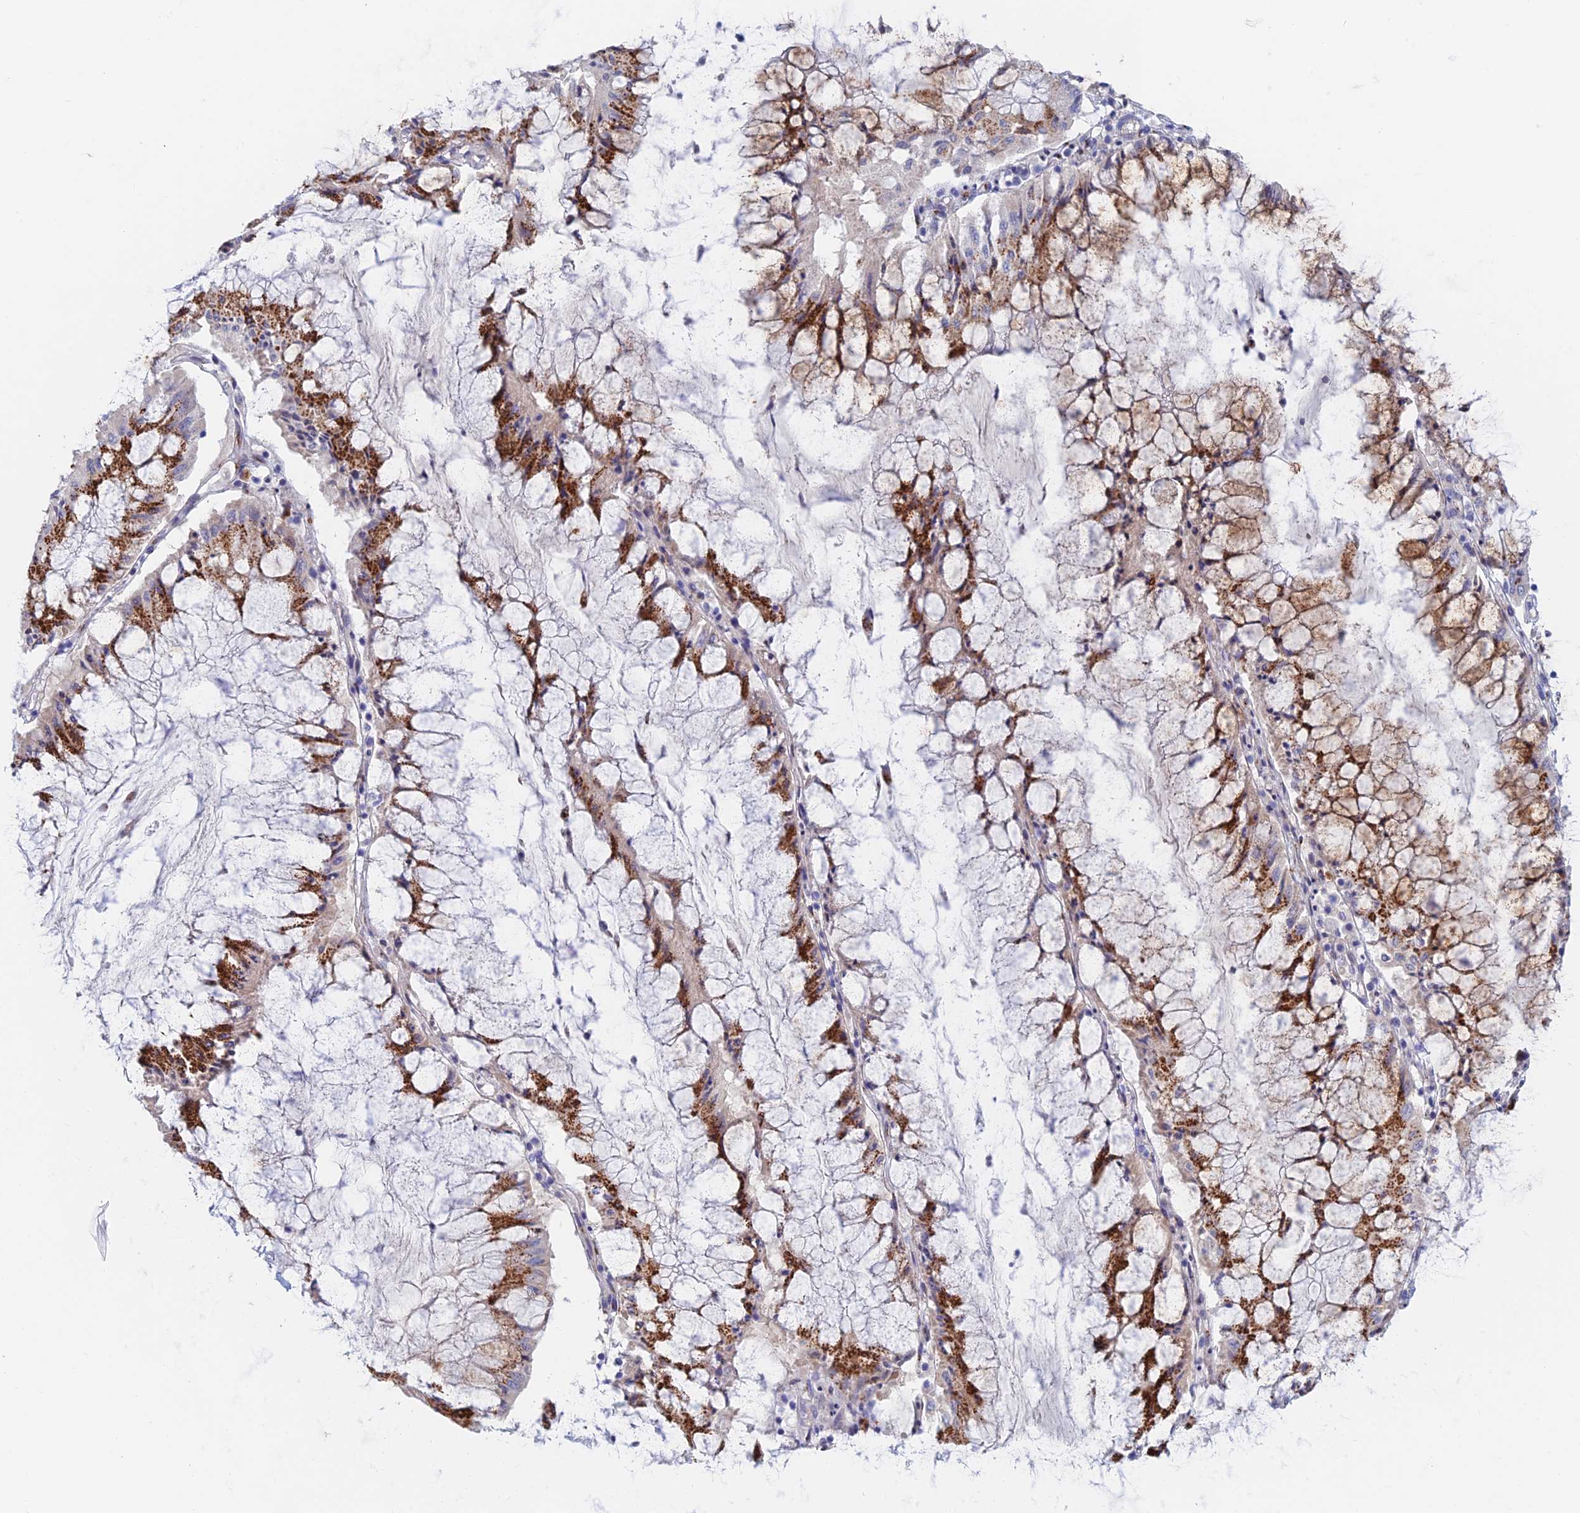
{"staining": {"intensity": "moderate", "quantity": ">75%", "location": "cytoplasmic/membranous"}, "tissue": "pancreatic cancer", "cell_type": "Tumor cells", "image_type": "cancer", "snomed": [{"axis": "morphology", "description": "Adenocarcinoma, NOS"}, {"axis": "topography", "description": "Pancreas"}], "caption": "Adenocarcinoma (pancreatic) was stained to show a protein in brown. There is medium levels of moderate cytoplasmic/membranous staining in approximately >75% of tumor cells.", "gene": "SLC24A3", "patient": {"sex": "female", "age": 50}}